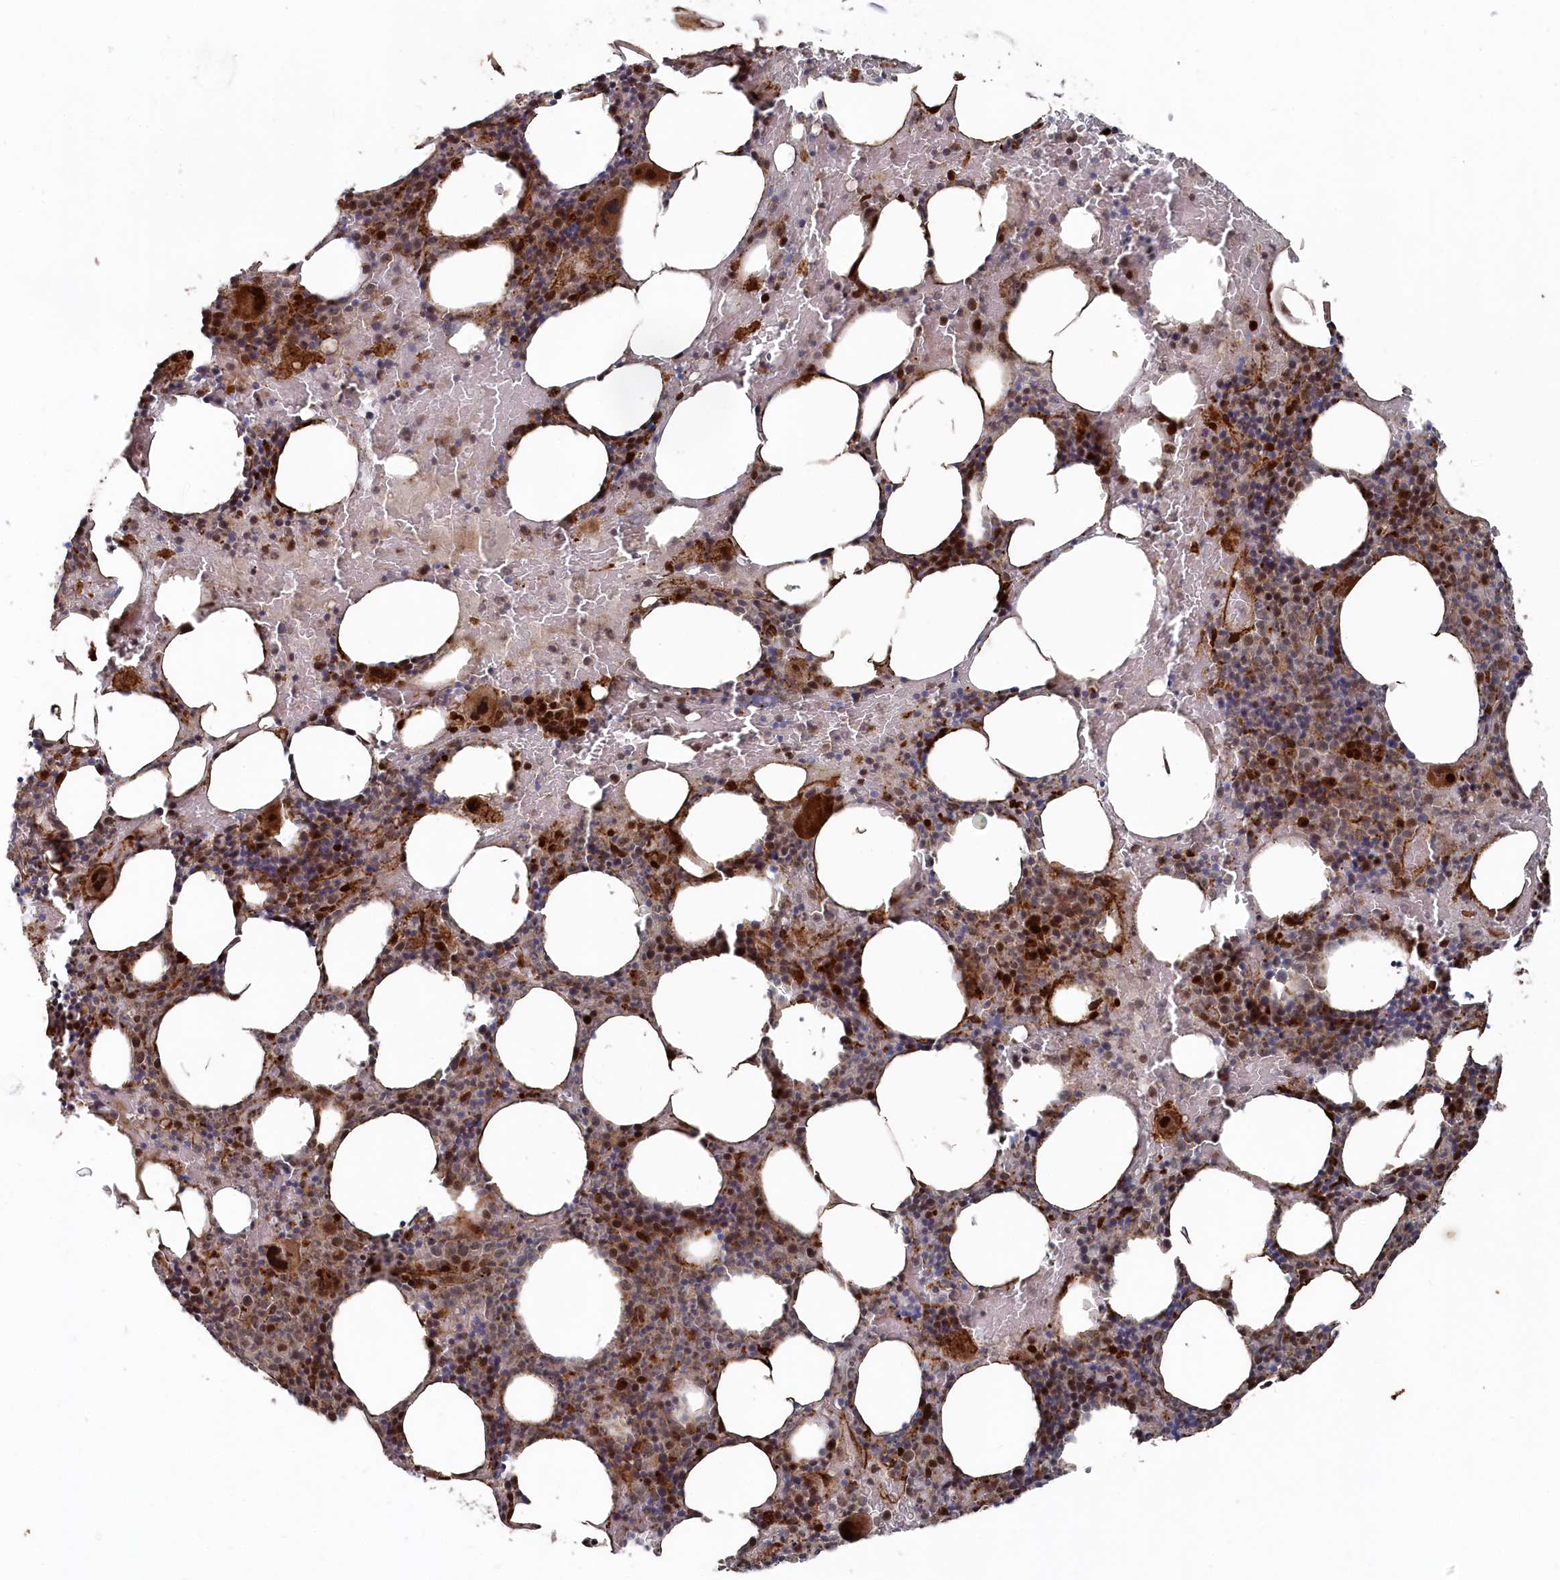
{"staining": {"intensity": "strong", "quantity": "25%-75%", "location": "cytoplasmic/membranous,nuclear"}, "tissue": "bone marrow", "cell_type": "Hematopoietic cells", "image_type": "normal", "snomed": [{"axis": "morphology", "description": "Normal tissue, NOS"}, {"axis": "topography", "description": "Bone marrow"}], "caption": "A brown stain highlights strong cytoplasmic/membranous,nuclear expression of a protein in hematopoietic cells of normal bone marrow. (Brightfield microscopy of DAB IHC at high magnification).", "gene": "POLR3A", "patient": {"sex": "male", "age": 62}}